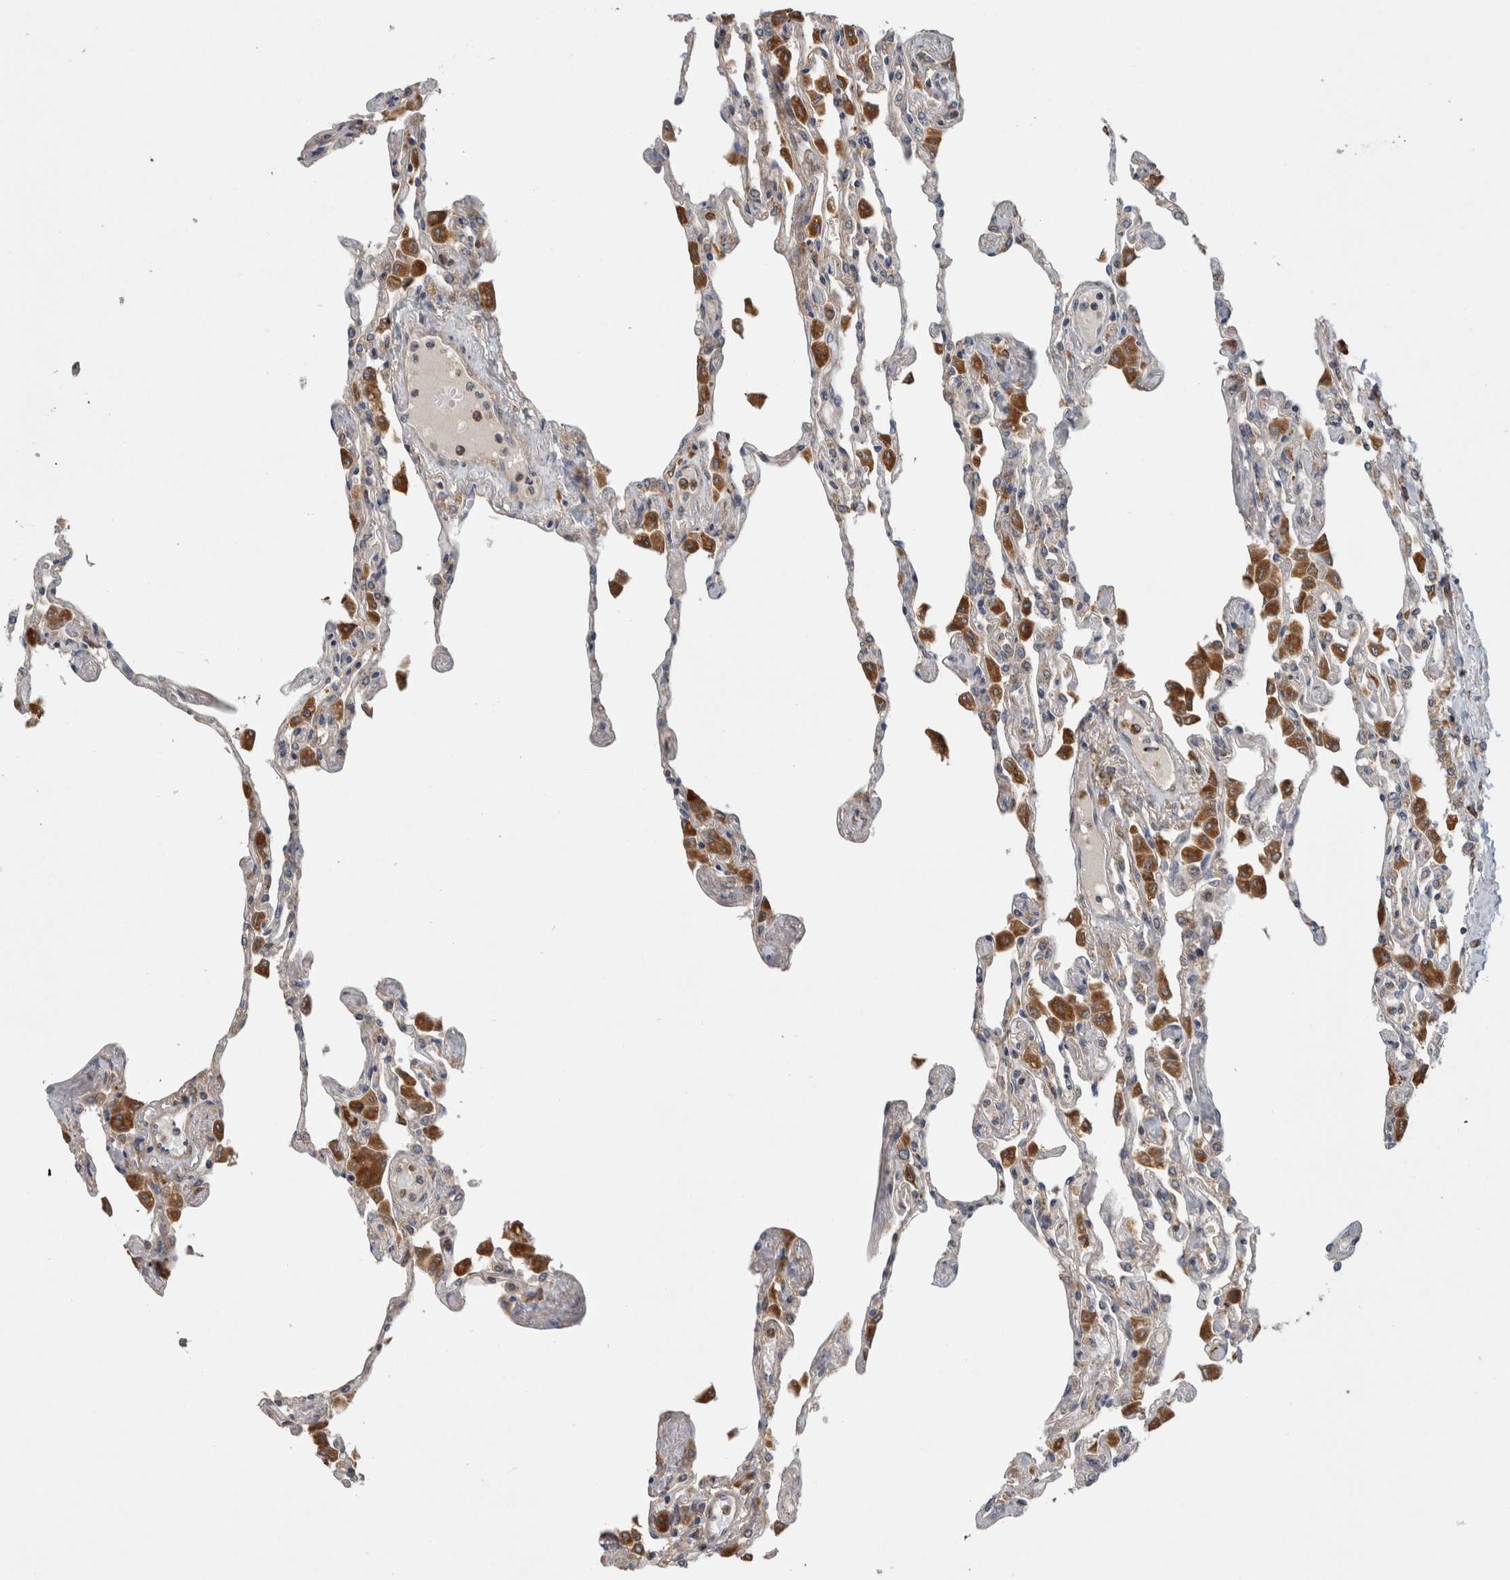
{"staining": {"intensity": "moderate", "quantity": "25%-75%", "location": "cytoplasmic/membranous"}, "tissue": "lung", "cell_type": "Alveolar cells", "image_type": "normal", "snomed": [{"axis": "morphology", "description": "Normal tissue, NOS"}, {"axis": "topography", "description": "Bronchus"}, {"axis": "topography", "description": "Lung"}], "caption": "Immunohistochemistry (DAB) staining of normal human lung demonstrates moderate cytoplasmic/membranous protein staining in approximately 25%-75% of alveolar cells.", "gene": "ADGRL3", "patient": {"sex": "female", "age": 49}}